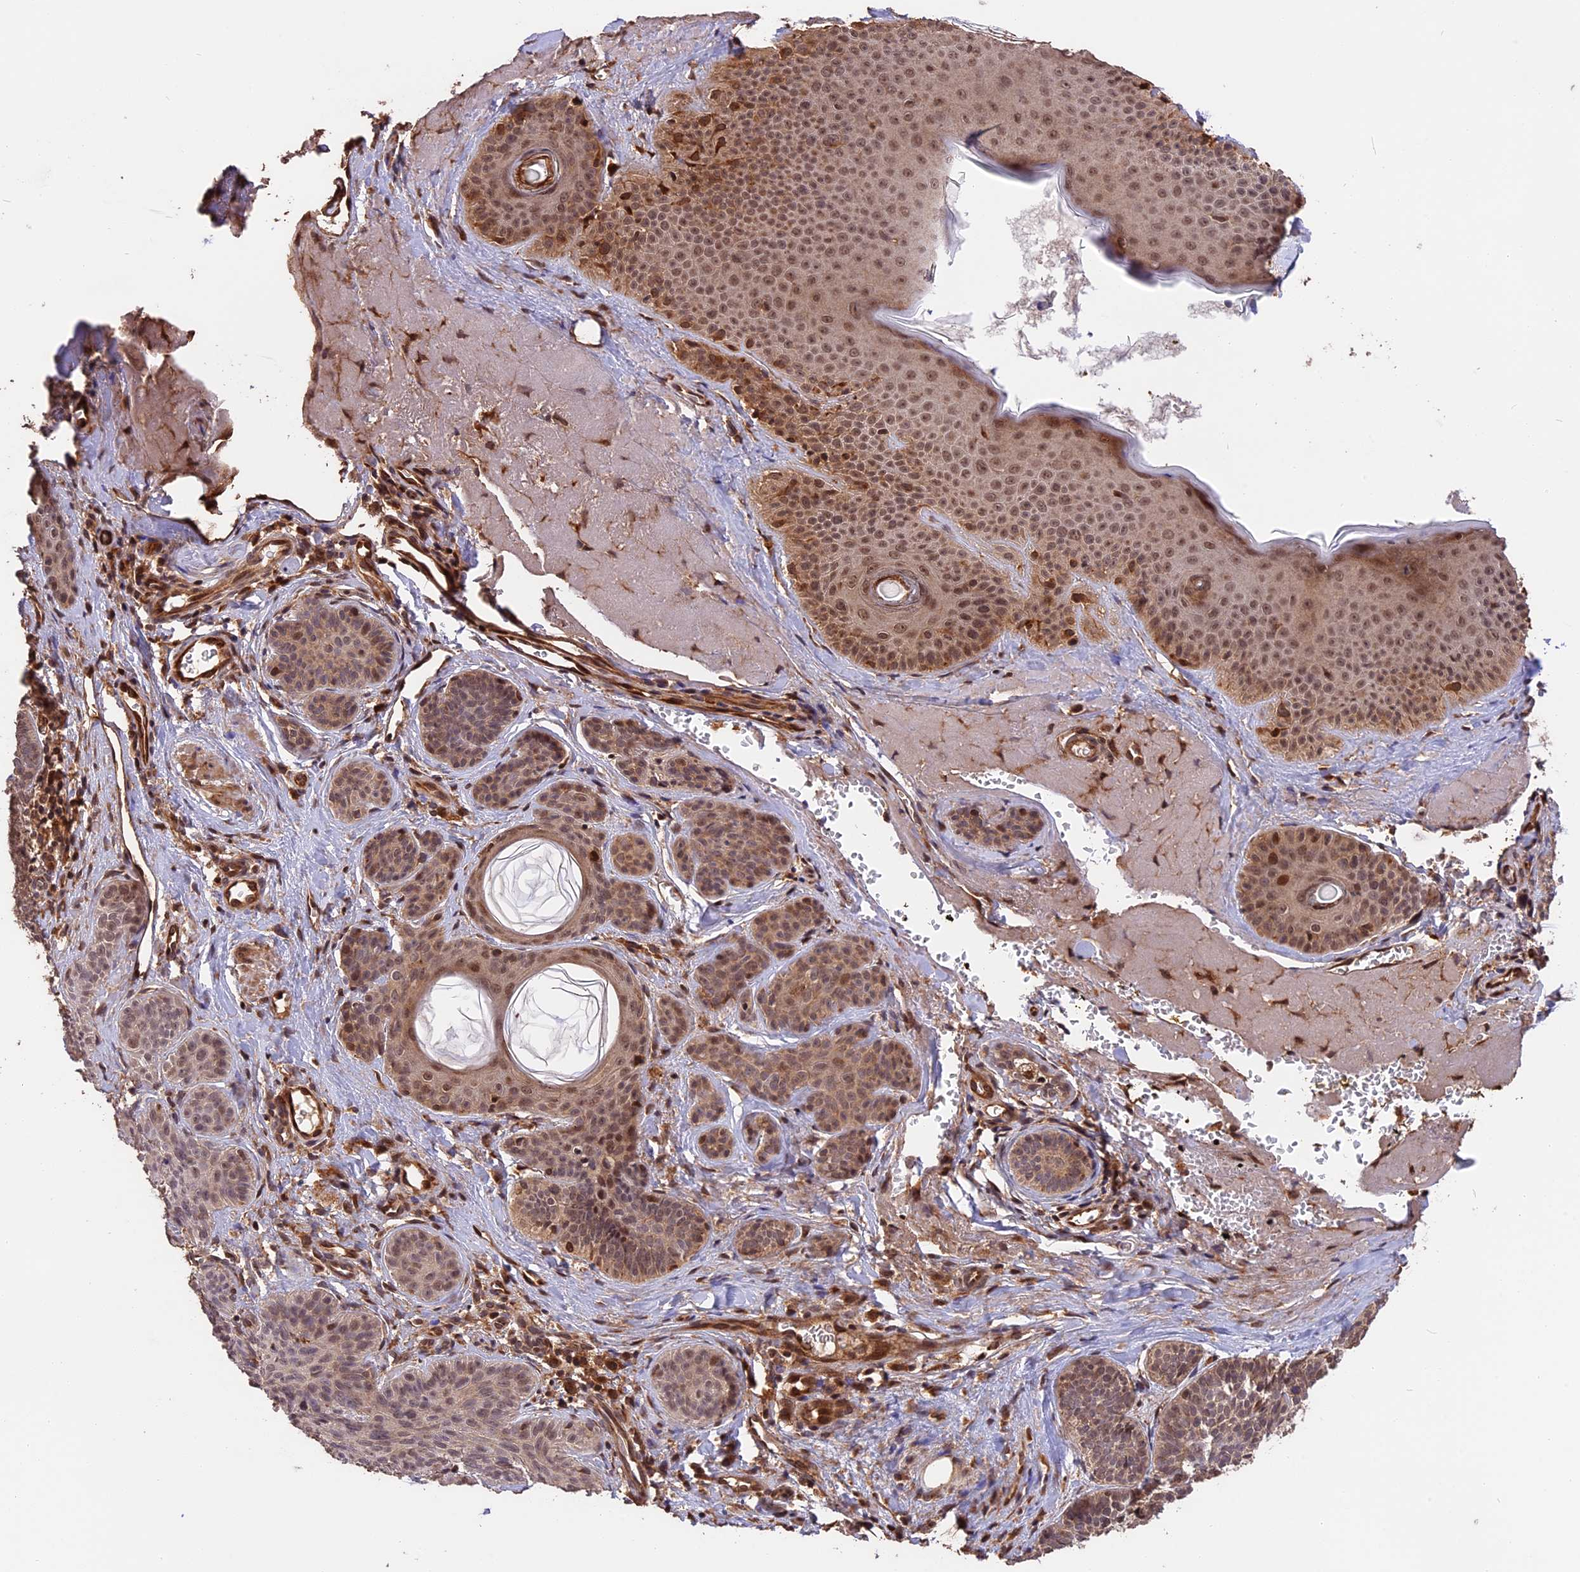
{"staining": {"intensity": "weak", "quantity": ">75%", "location": "cytoplasmic/membranous,nuclear"}, "tissue": "skin cancer", "cell_type": "Tumor cells", "image_type": "cancer", "snomed": [{"axis": "morphology", "description": "Basal cell carcinoma"}, {"axis": "topography", "description": "Skin"}], "caption": "High-power microscopy captured an immunohistochemistry (IHC) micrograph of skin cancer (basal cell carcinoma), revealing weak cytoplasmic/membranous and nuclear expression in approximately >75% of tumor cells.", "gene": "ESCO1", "patient": {"sex": "male", "age": 85}}